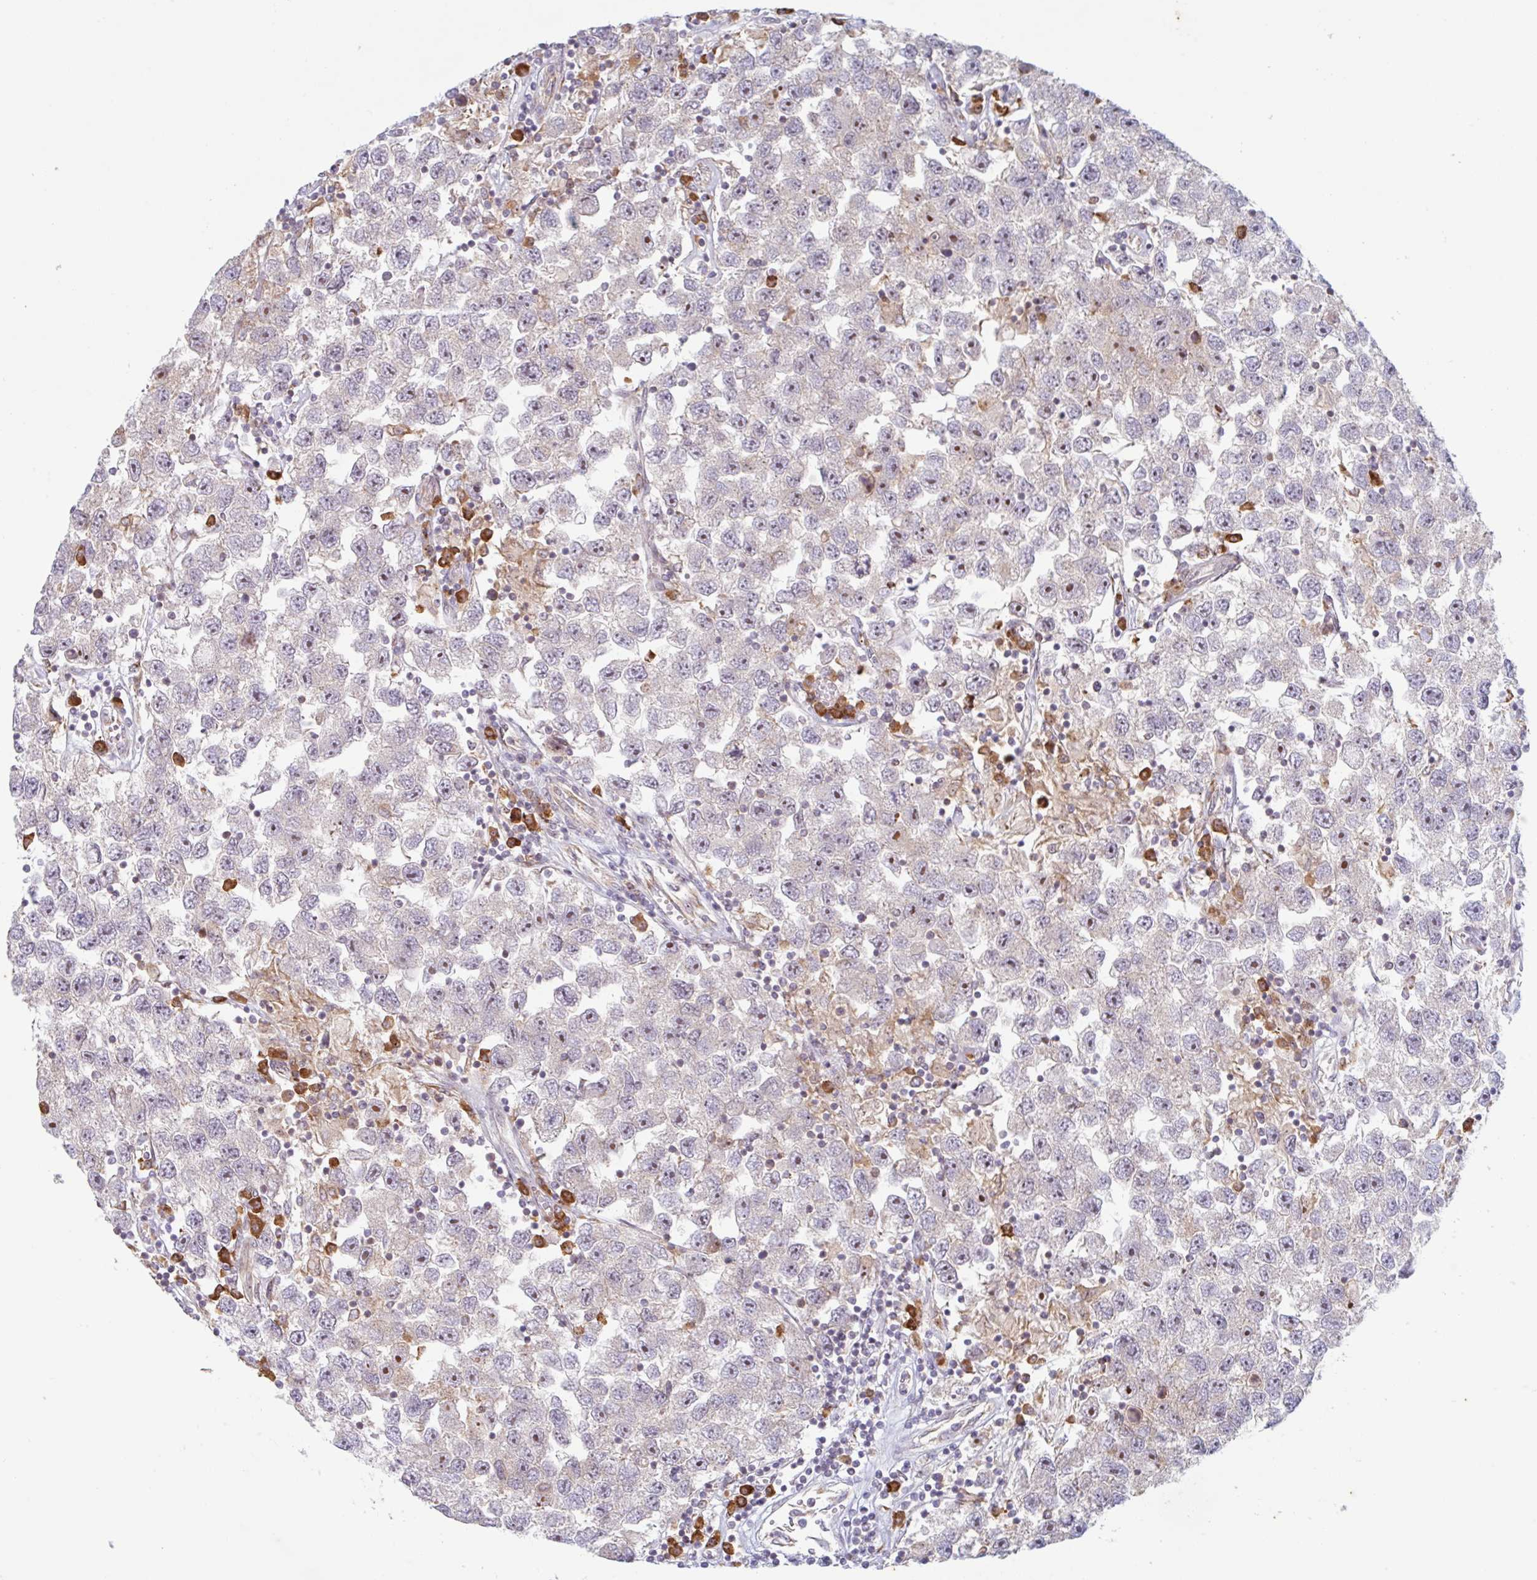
{"staining": {"intensity": "negative", "quantity": "none", "location": "none"}, "tissue": "testis cancer", "cell_type": "Tumor cells", "image_type": "cancer", "snomed": [{"axis": "morphology", "description": "Seminoma, NOS"}, {"axis": "topography", "description": "Testis"}], "caption": "Immunohistochemistry of human testis cancer exhibits no positivity in tumor cells.", "gene": "RIT1", "patient": {"sex": "male", "age": 26}}